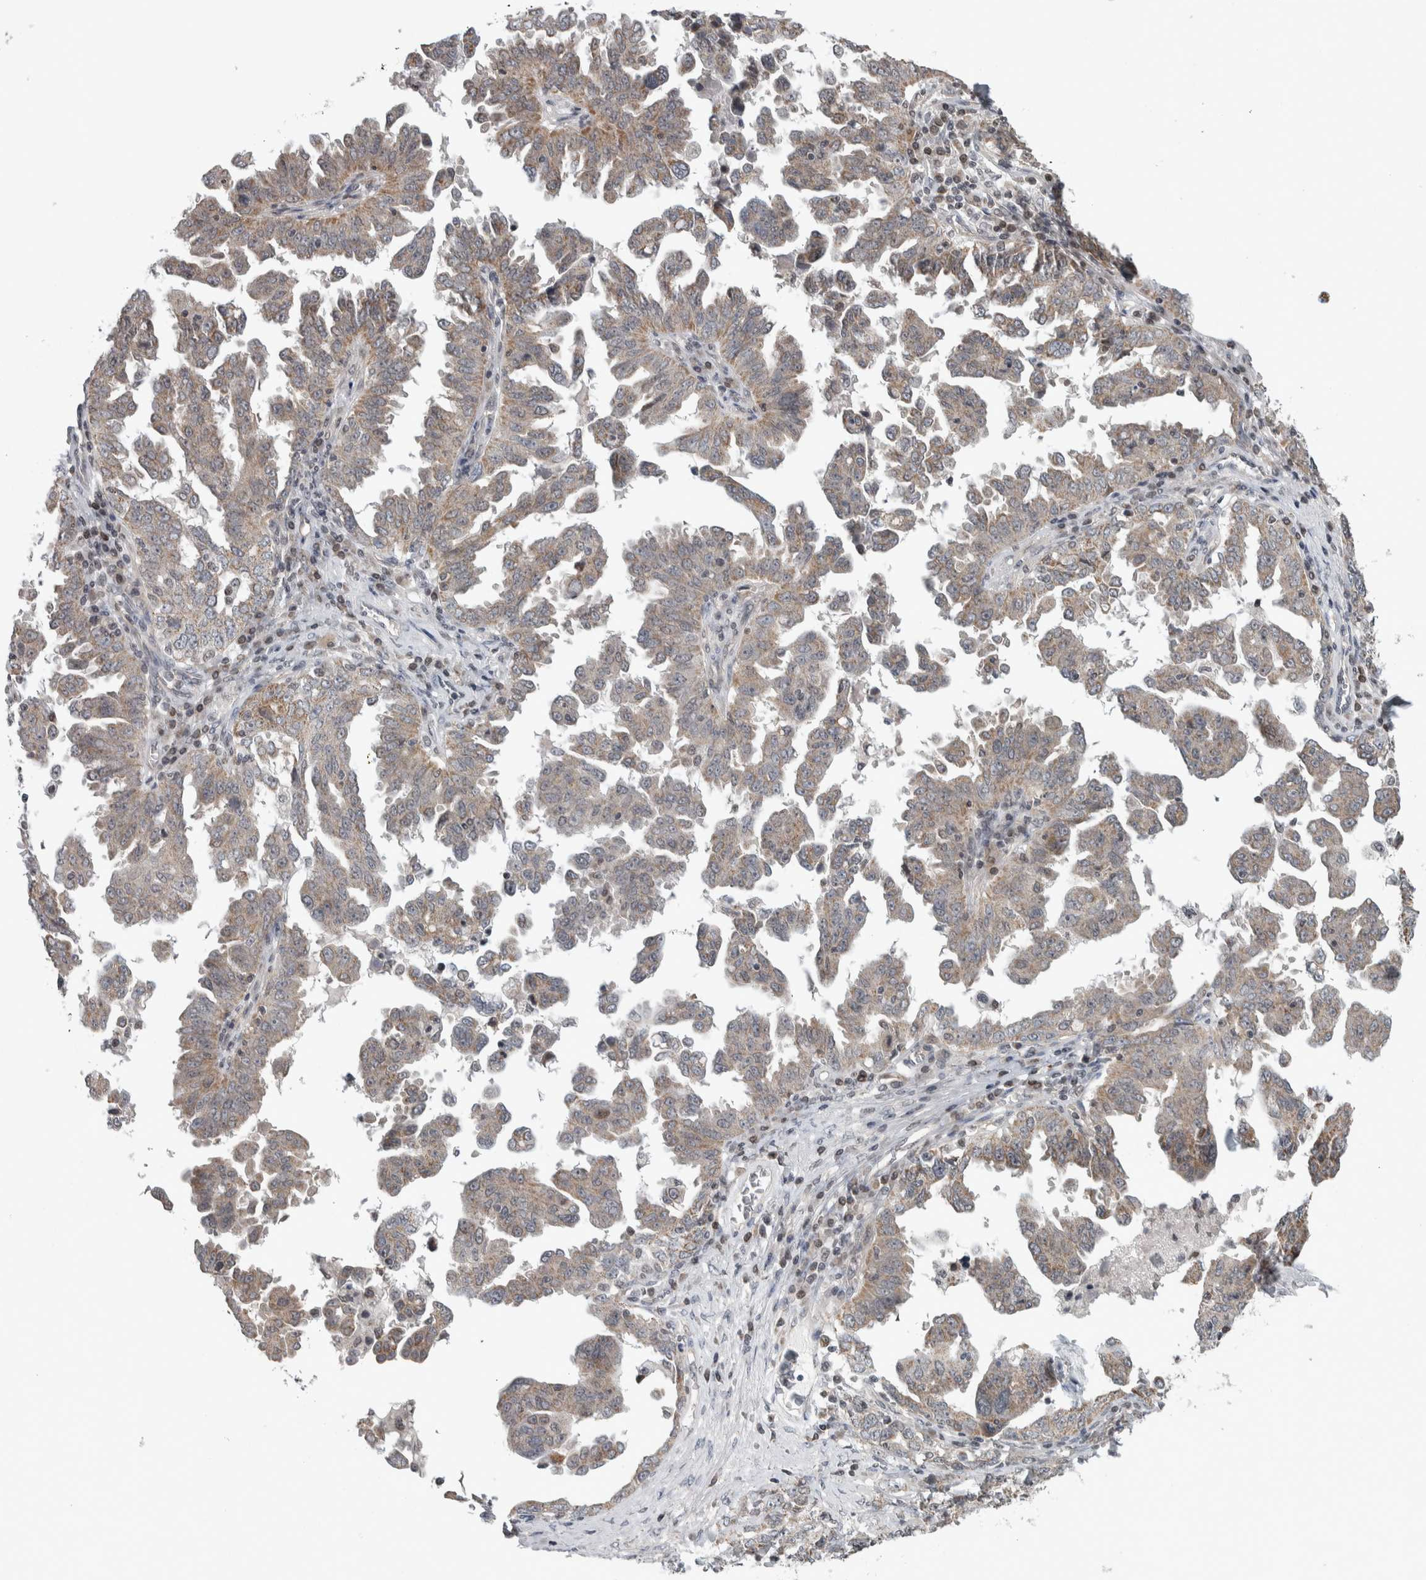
{"staining": {"intensity": "weak", "quantity": ">75%", "location": "cytoplasmic/membranous"}, "tissue": "ovarian cancer", "cell_type": "Tumor cells", "image_type": "cancer", "snomed": [{"axis": "morphology", "description": "Carcinoma, endometroid"}, {"axis": "topography", "description": "Ovary"}], "caption": "IHC photomicrograph of neoplastic tissue: ovarian endometroid carcinoma stained using immunohistochemistry (IHC) displays low levels of weak protein expression localized specifically in the cytoplasmic/membranous of tumor cells, appearing as a cytoplasmic/membranous brown color.", "gene": "CWC27", "patient": {"sex": "female", "age": 62}}